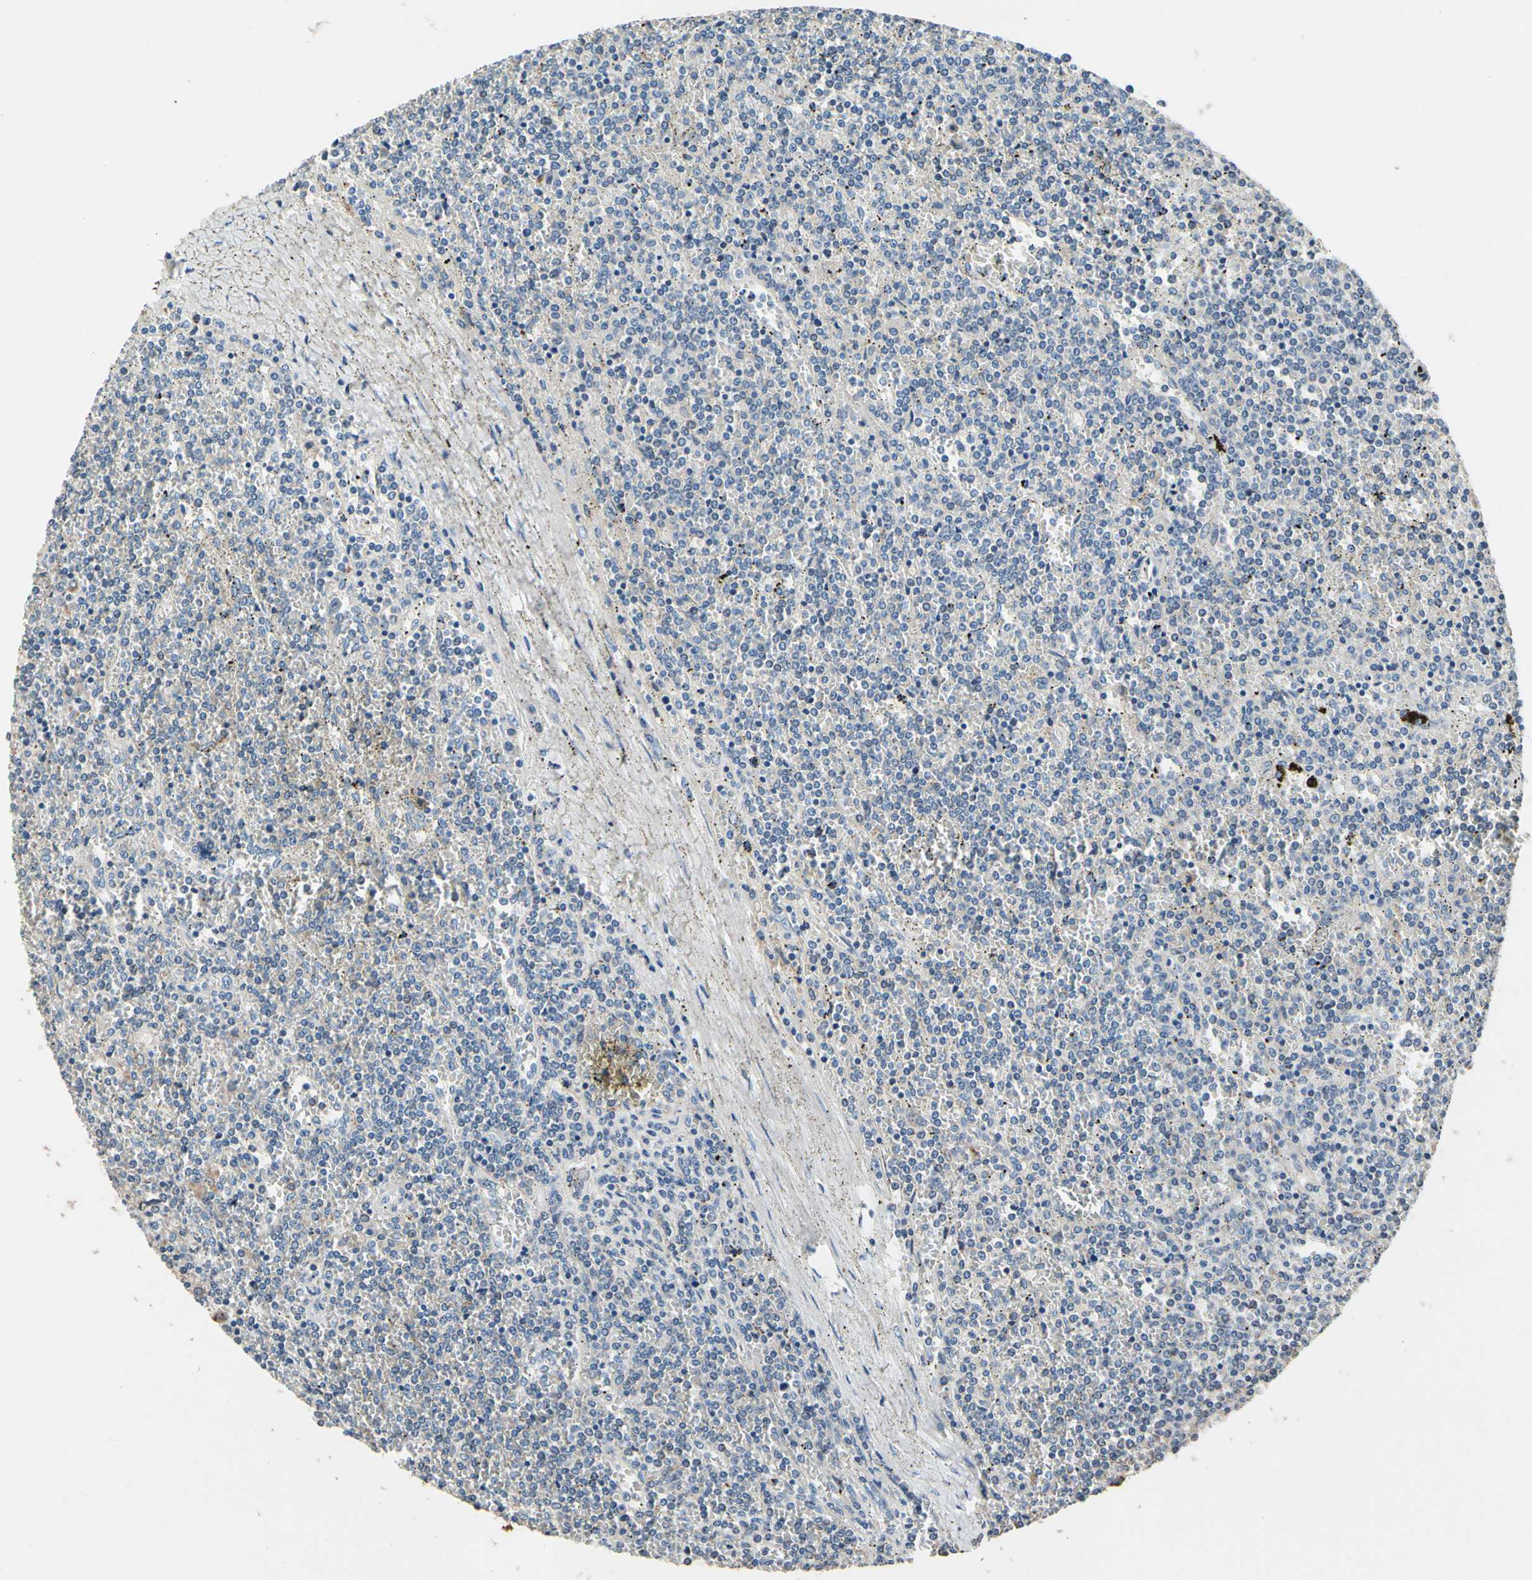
{"staining": {"intensity": "negative", "quantity": "none", "location": "none"}, "tissue": "lymphoma", "cell_type": "Tumor cells", "image_type": "cancer", "snomed": [{"axis": "morphology", "description": "Malignant lymphoma, non-Hodgkin's type, Low grade"}, {"axis": "topography", "description": "Spleen"}], "caption": "Immunohistochemistry (IHC) of human lymphoma shows no positivity in tumor cells. (Immunohistochemistry, brightfield microscopy, high magnification).", "gene": "TMEM176A", "patient": {"sex": "female", "age": 19}}